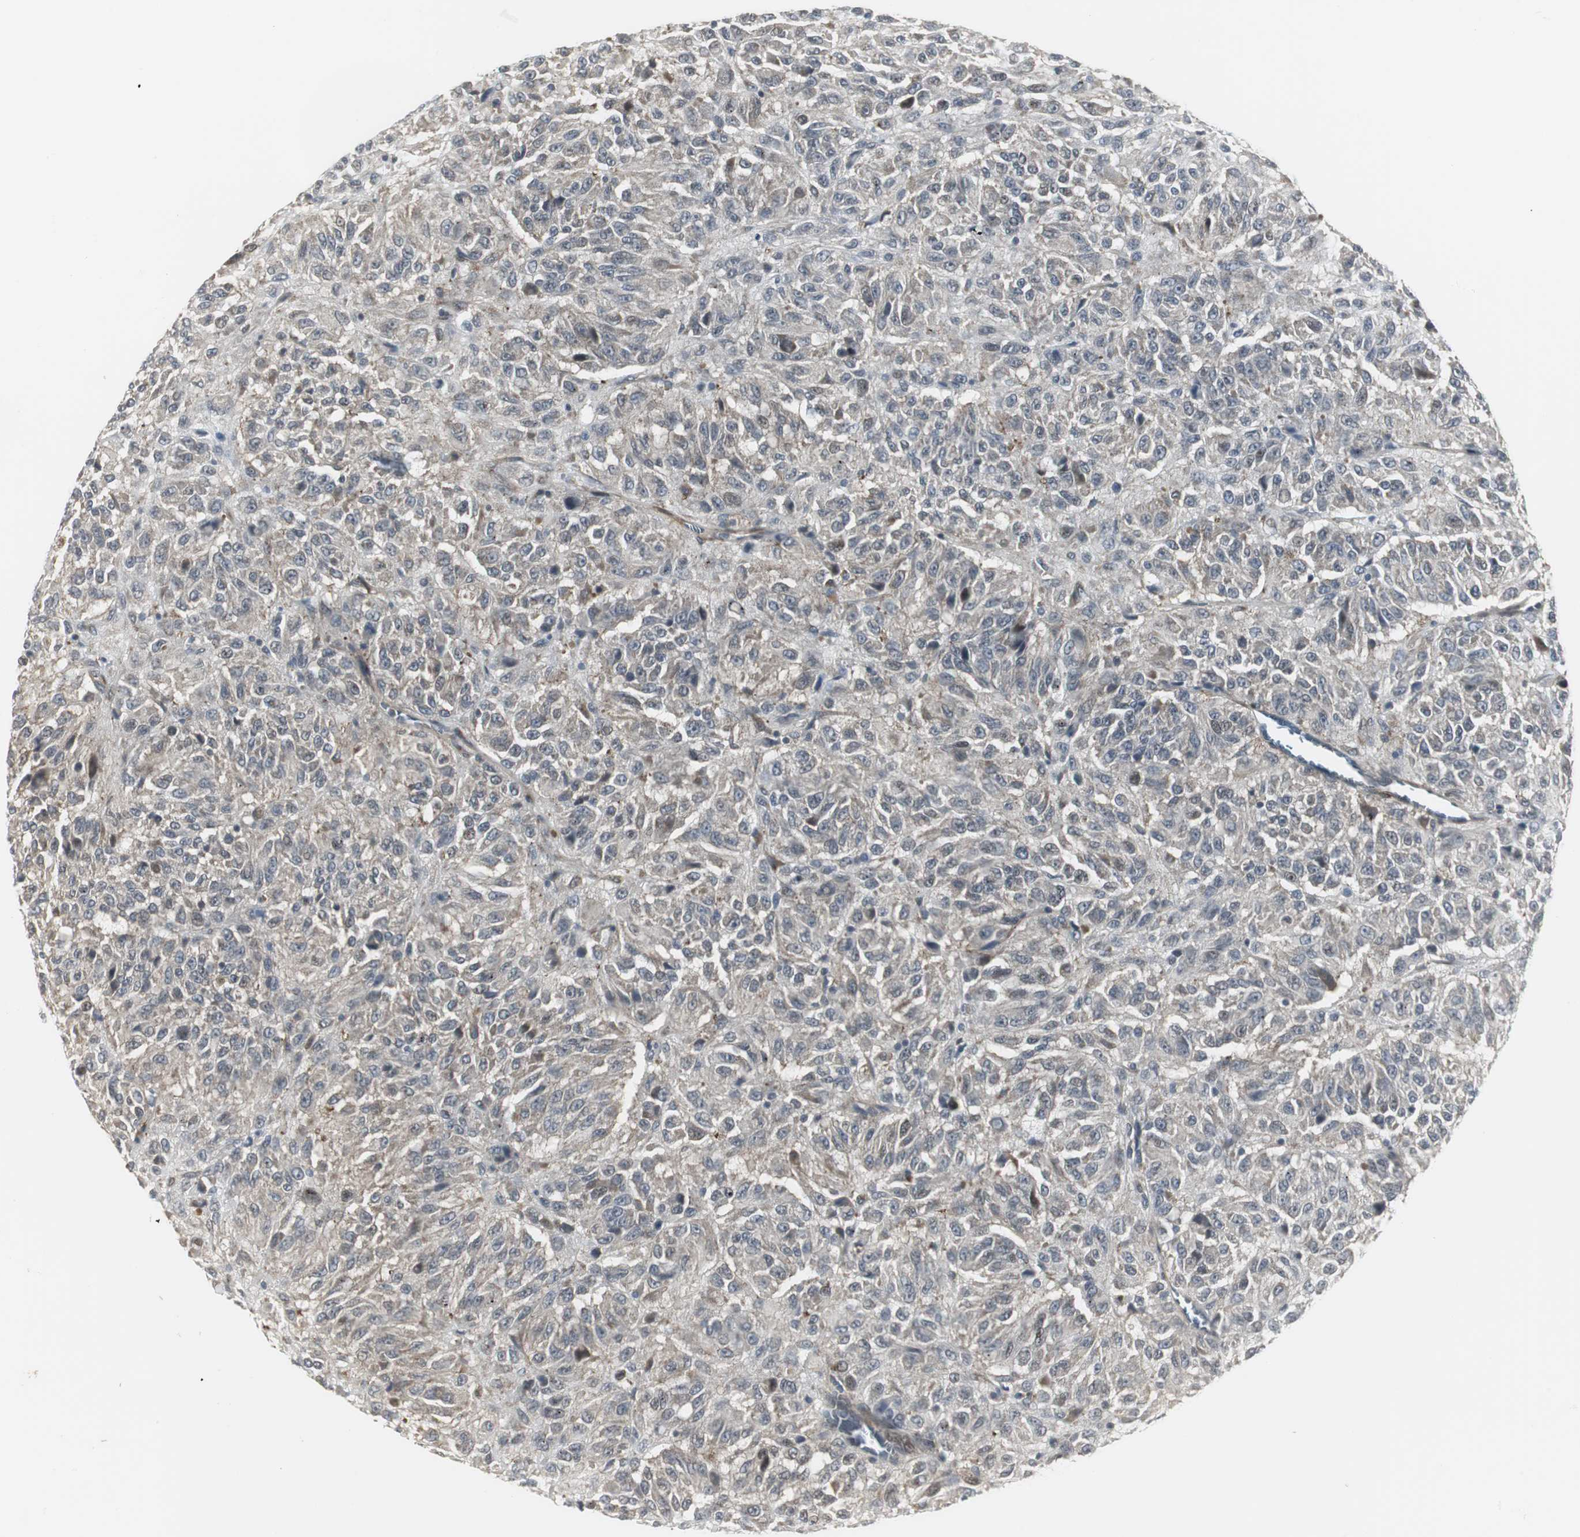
{"staining": {"intensity": "moderate", "quantity": "25%-75%", "location": "cytoplasmic/membranous"}, "tissue": "melanoma", "cell_type": "Tumor cells", "image_type": "cancer", "snomed": [{"axis": "morphology", "description": "Malignant melanoma, Metastatic site"}, {"axis": "topography", "description": "Lung"}], "caption": "Melanoma was stained to show a protein in brown. There is medium levels of moderate cytoplasmic/membranous staining in approximately 25%-75% of tumor cells.", "gene": "SCYL3", "patient": {"sex": "male", "age": 64}}